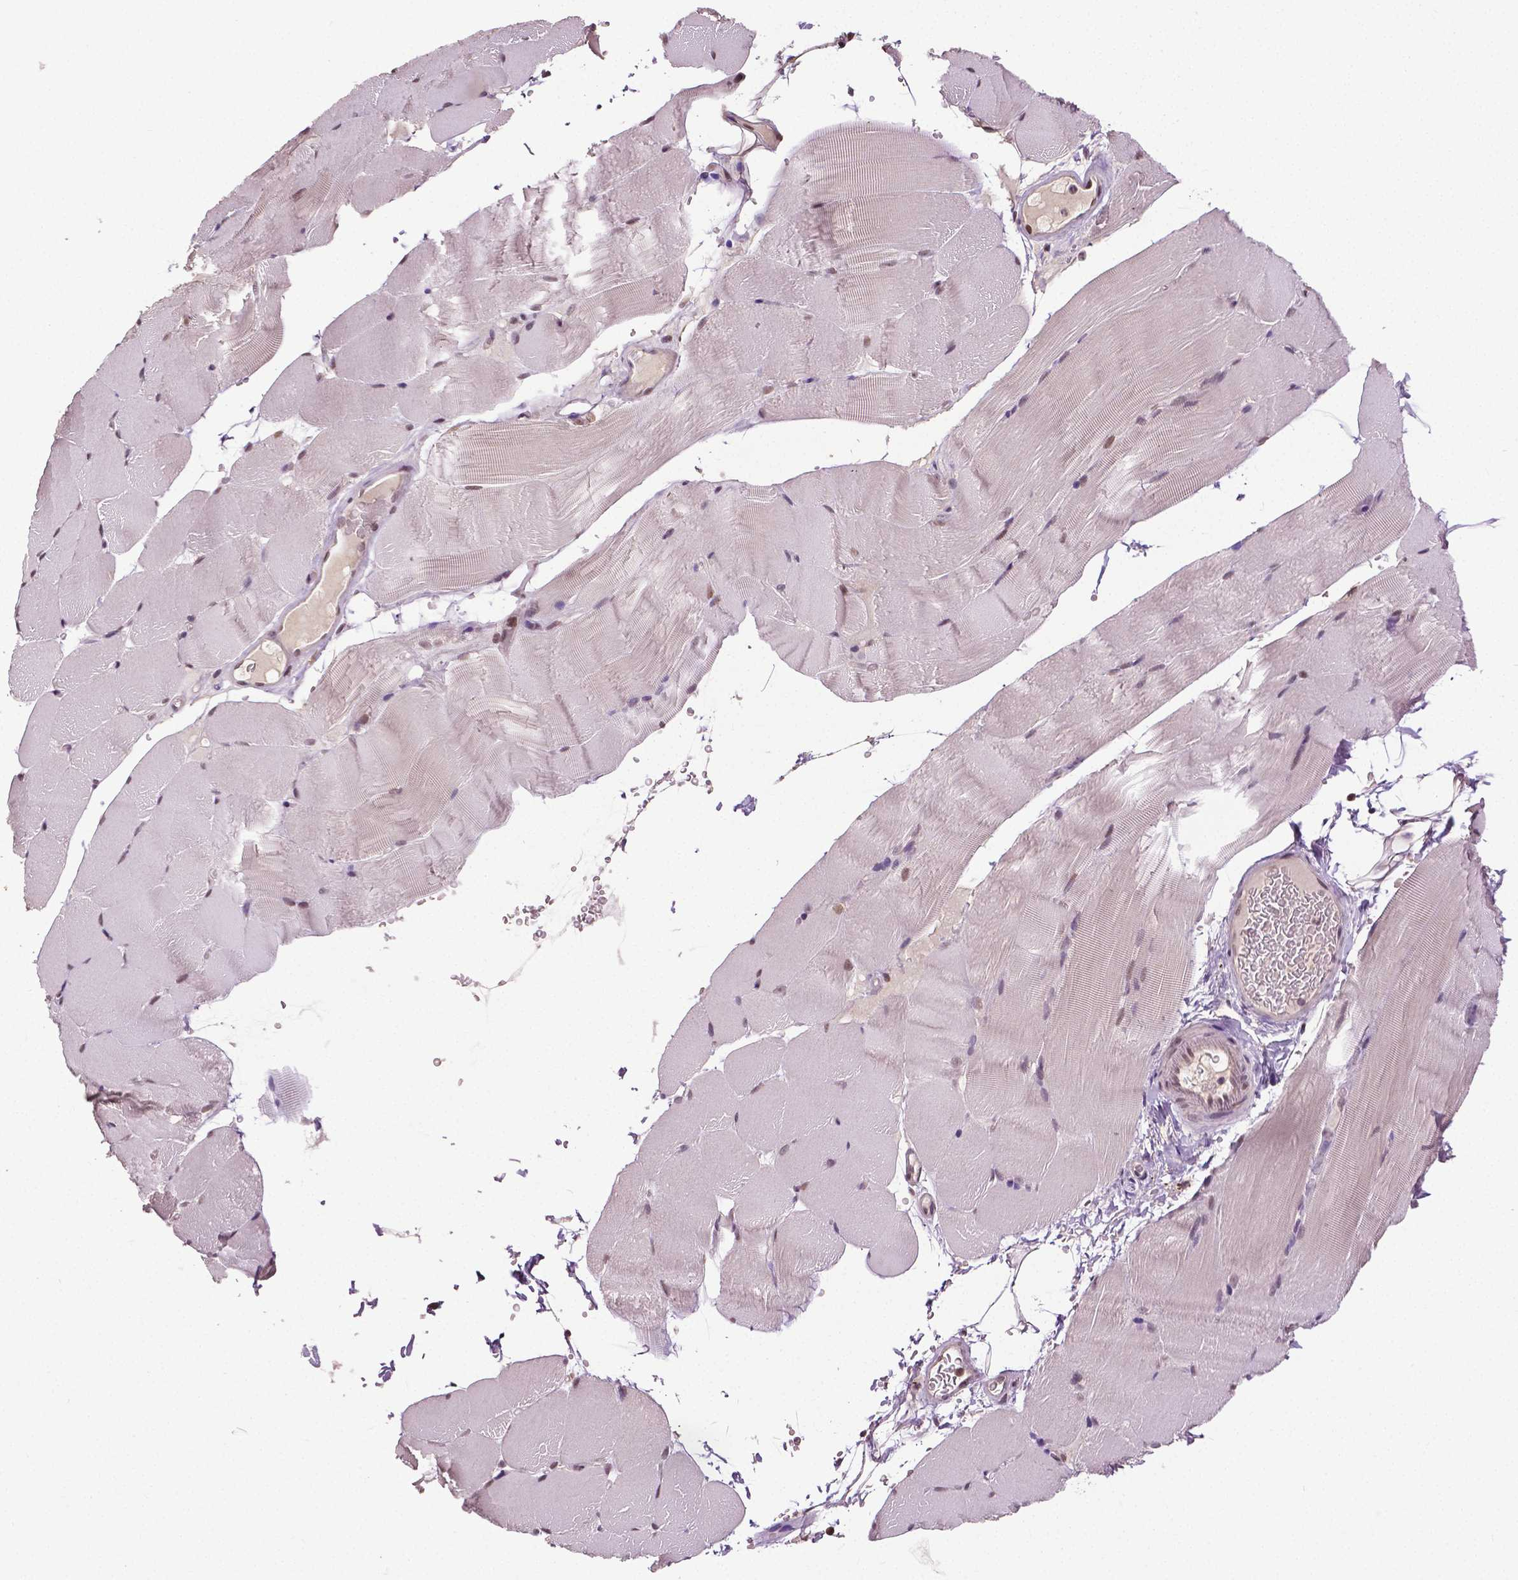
{"staining": {"intensity": "weak", "quantity": "<25%", "location": "nuclear"}, "tissue": "skeletal muscle", "cell_type": "Myocytes", "image_type": "normal", "snomed": [{"axis": "morphology", "description": "Normal tissue, NOS"}, {"axis": "topography", "description": "Skeletal muscle"}], "caption": "A photomicrograph of skeletal muscle stained for a protein exhibits no brown staining in myocytes. (DAB IHC, high magnification).", "gene": "DLX5", "patient": {"sex": "female", "age": 37}}